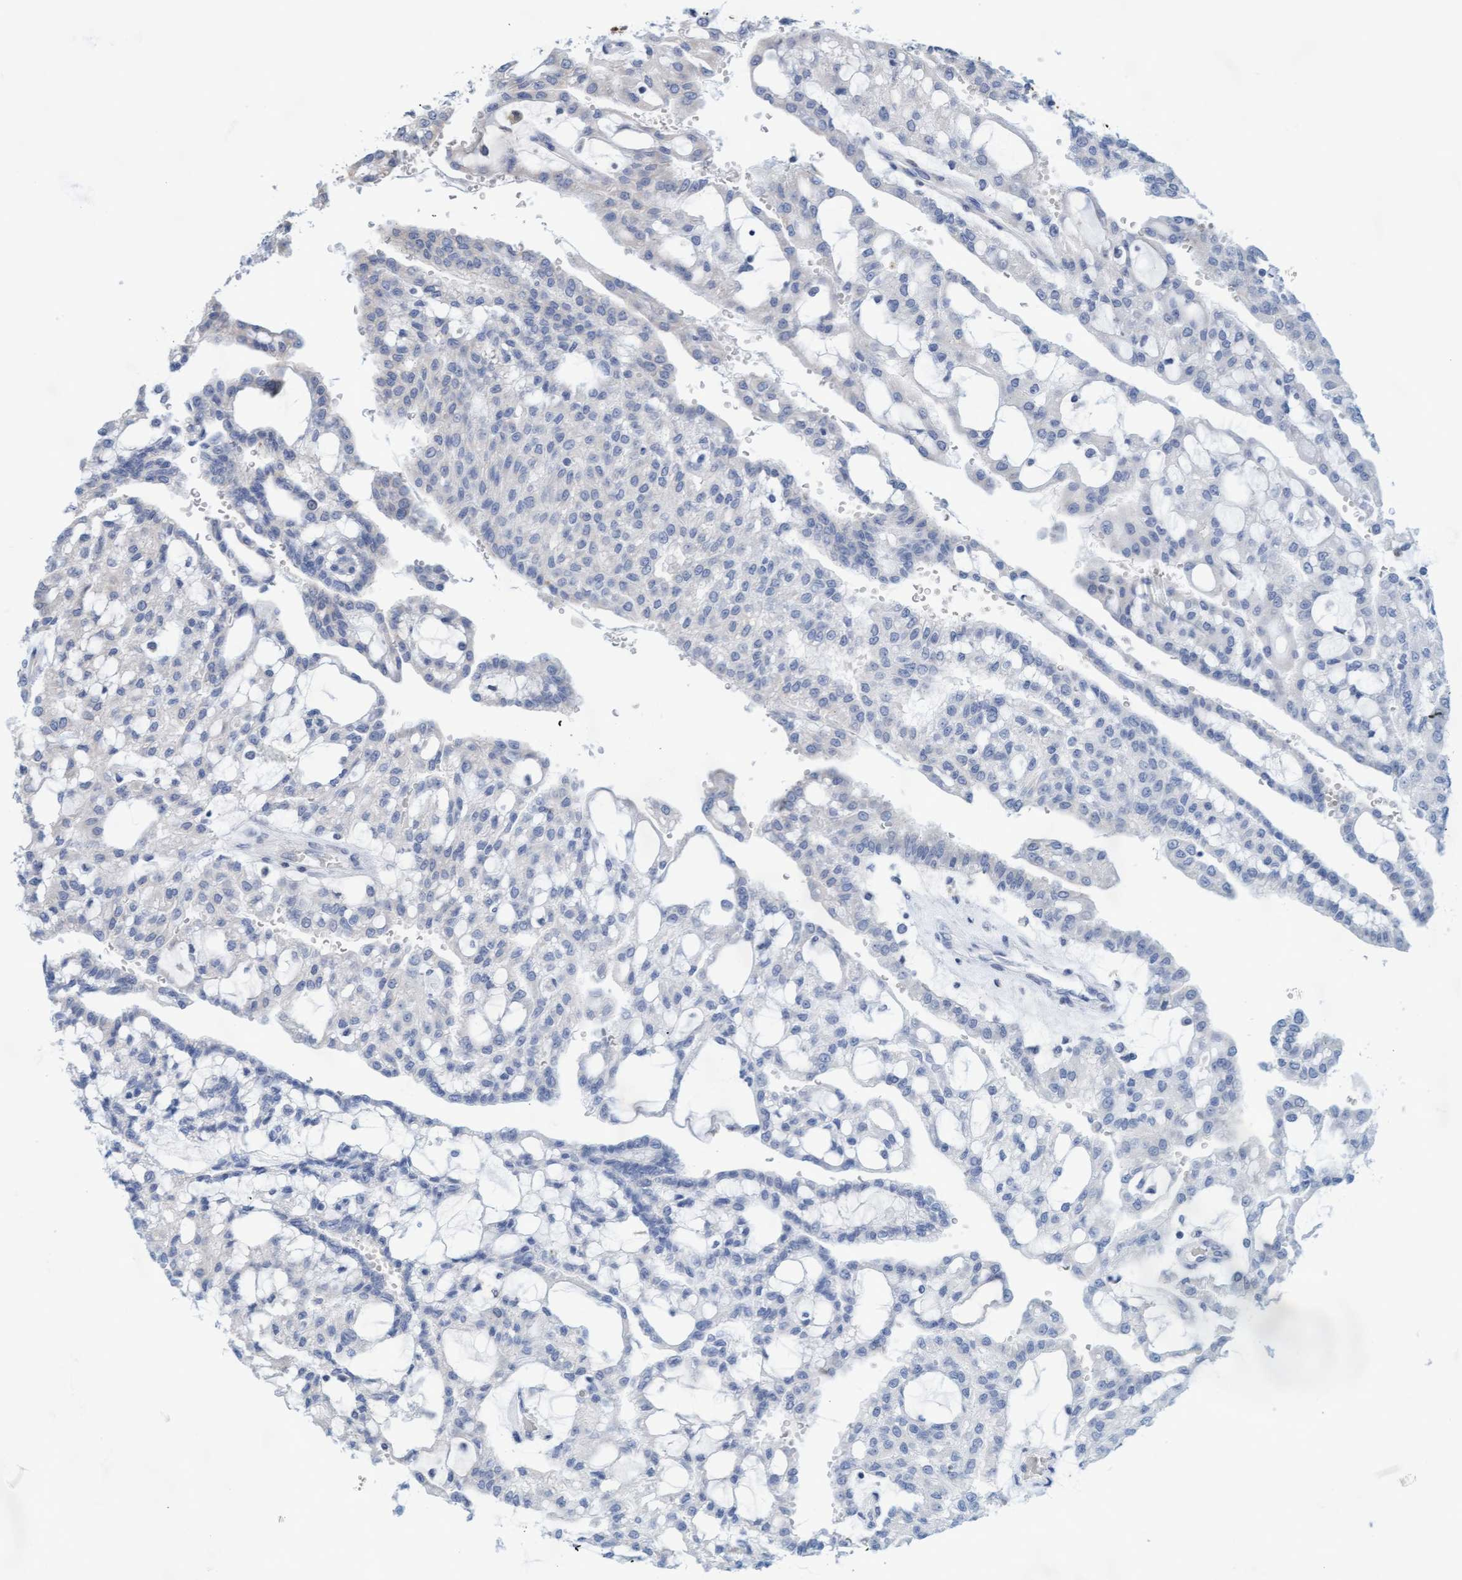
{"staining": {"intensity": "negative", "quantity": "none", "location": "none"}, "tissue": "renal cancer", "cell_type": "Tumor cells", "image_type": "cancer", "snomed": [{"axis": "morphology", "description": "Adenocarcinoma, NOS"}, {"axis": "topography", "description": "Kidney"}], "caption": "The immunohistochemistry (IHC) histopathology image has no significant staining in tumor cells of adenocarcinoma (renal) tissue.", "gene": "SLC28A3", "patient": {"sex": "male", "age": 63}}